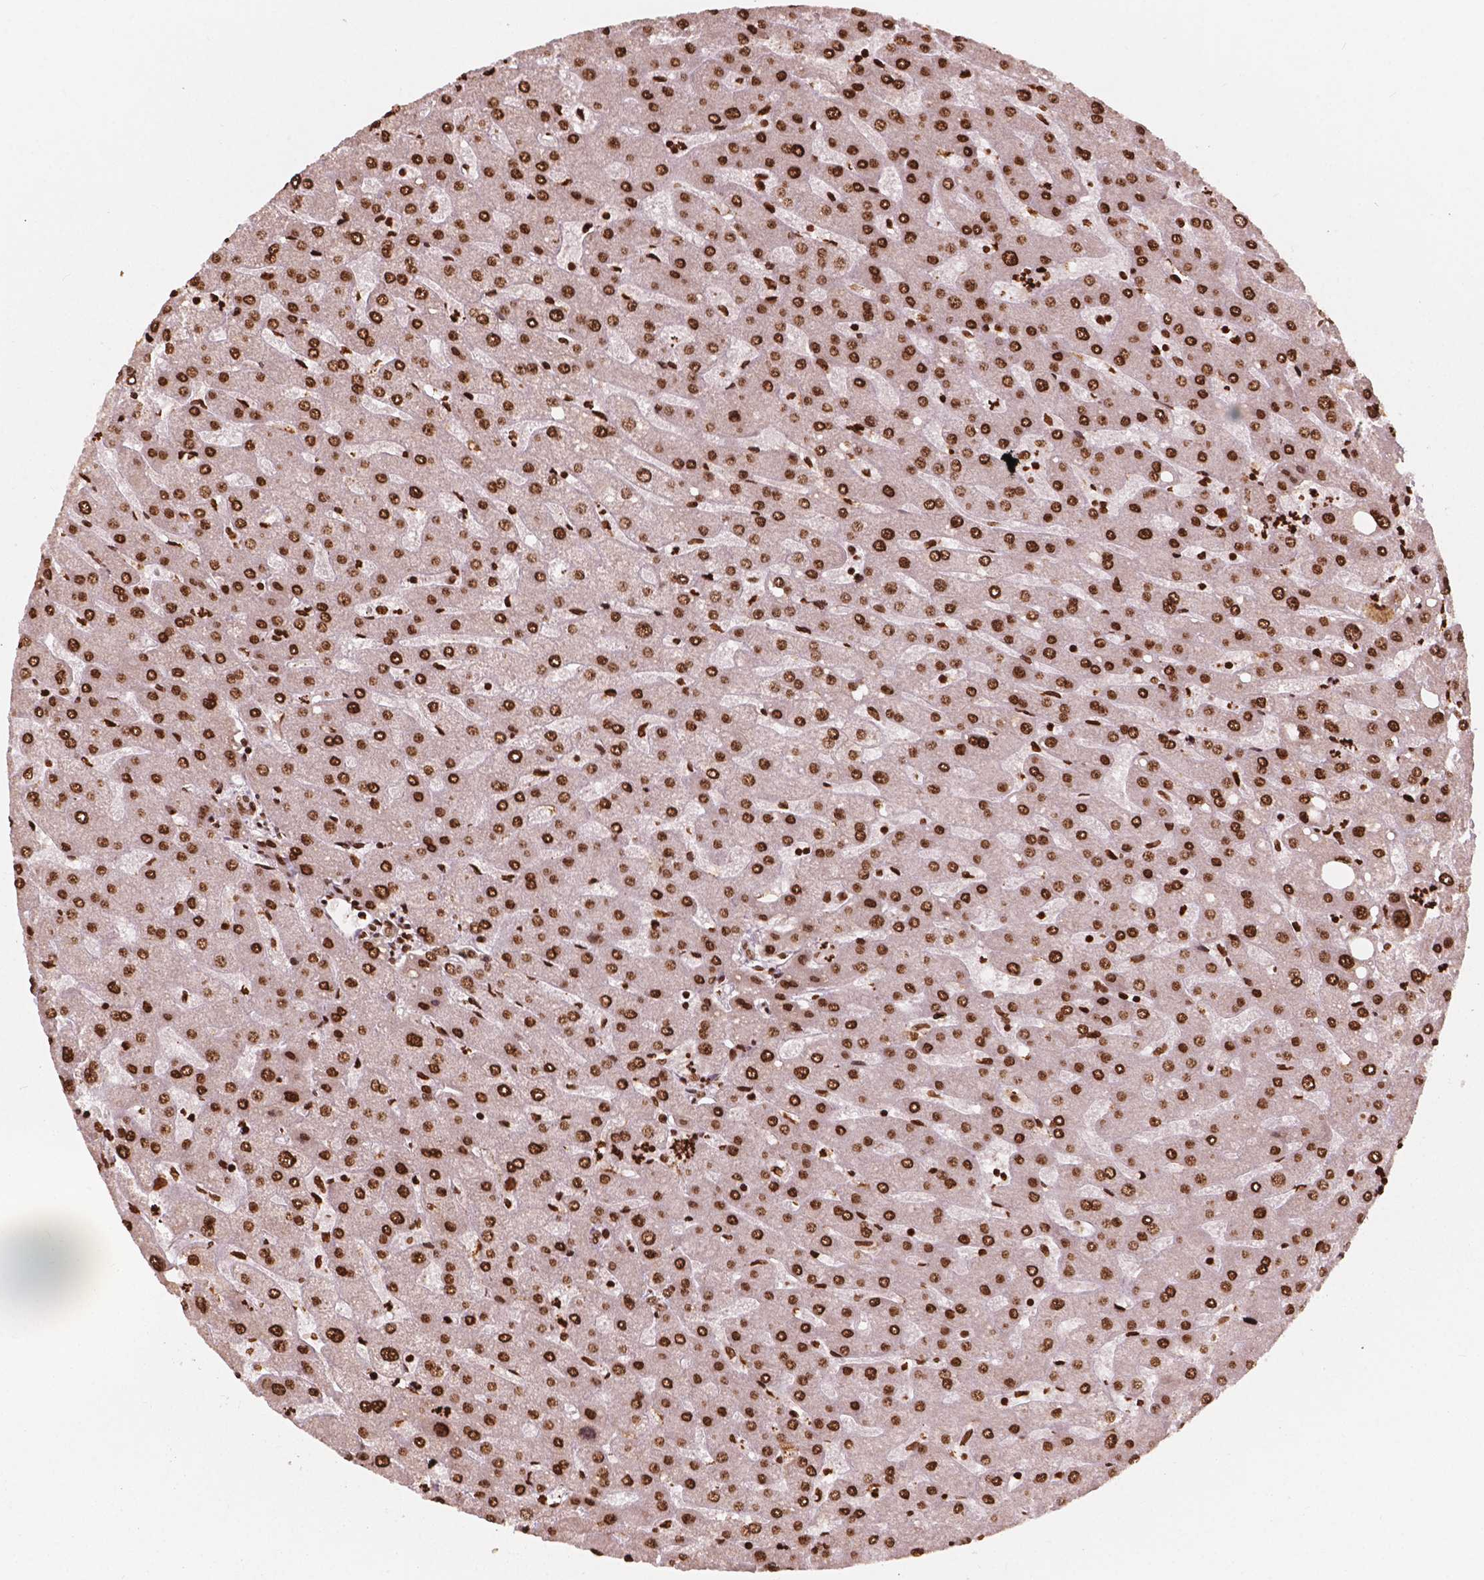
{"staining": {"intensity": "strong", "quantity": ">75%", "location": "nuclear"}, "tissue": "liver", "cell_type": "Cholangiocytes", "image_type": "normal", "snomed": [{"axis": "morphology", "description": "Normal tissue, NOS"}, {"axis": "topography", "description": "Liver"}], "caption": "Immunohistochemical staining of benign human liver exhibits strong nuclear protein staining in about >75% of cholangiocytes. Using DAB (brown) and hematoxylin (blue) stains, captured at high magnification using brightfield microscopy.", "gene": "H3C7", "patient": {"sex": "male", "age": 67}}